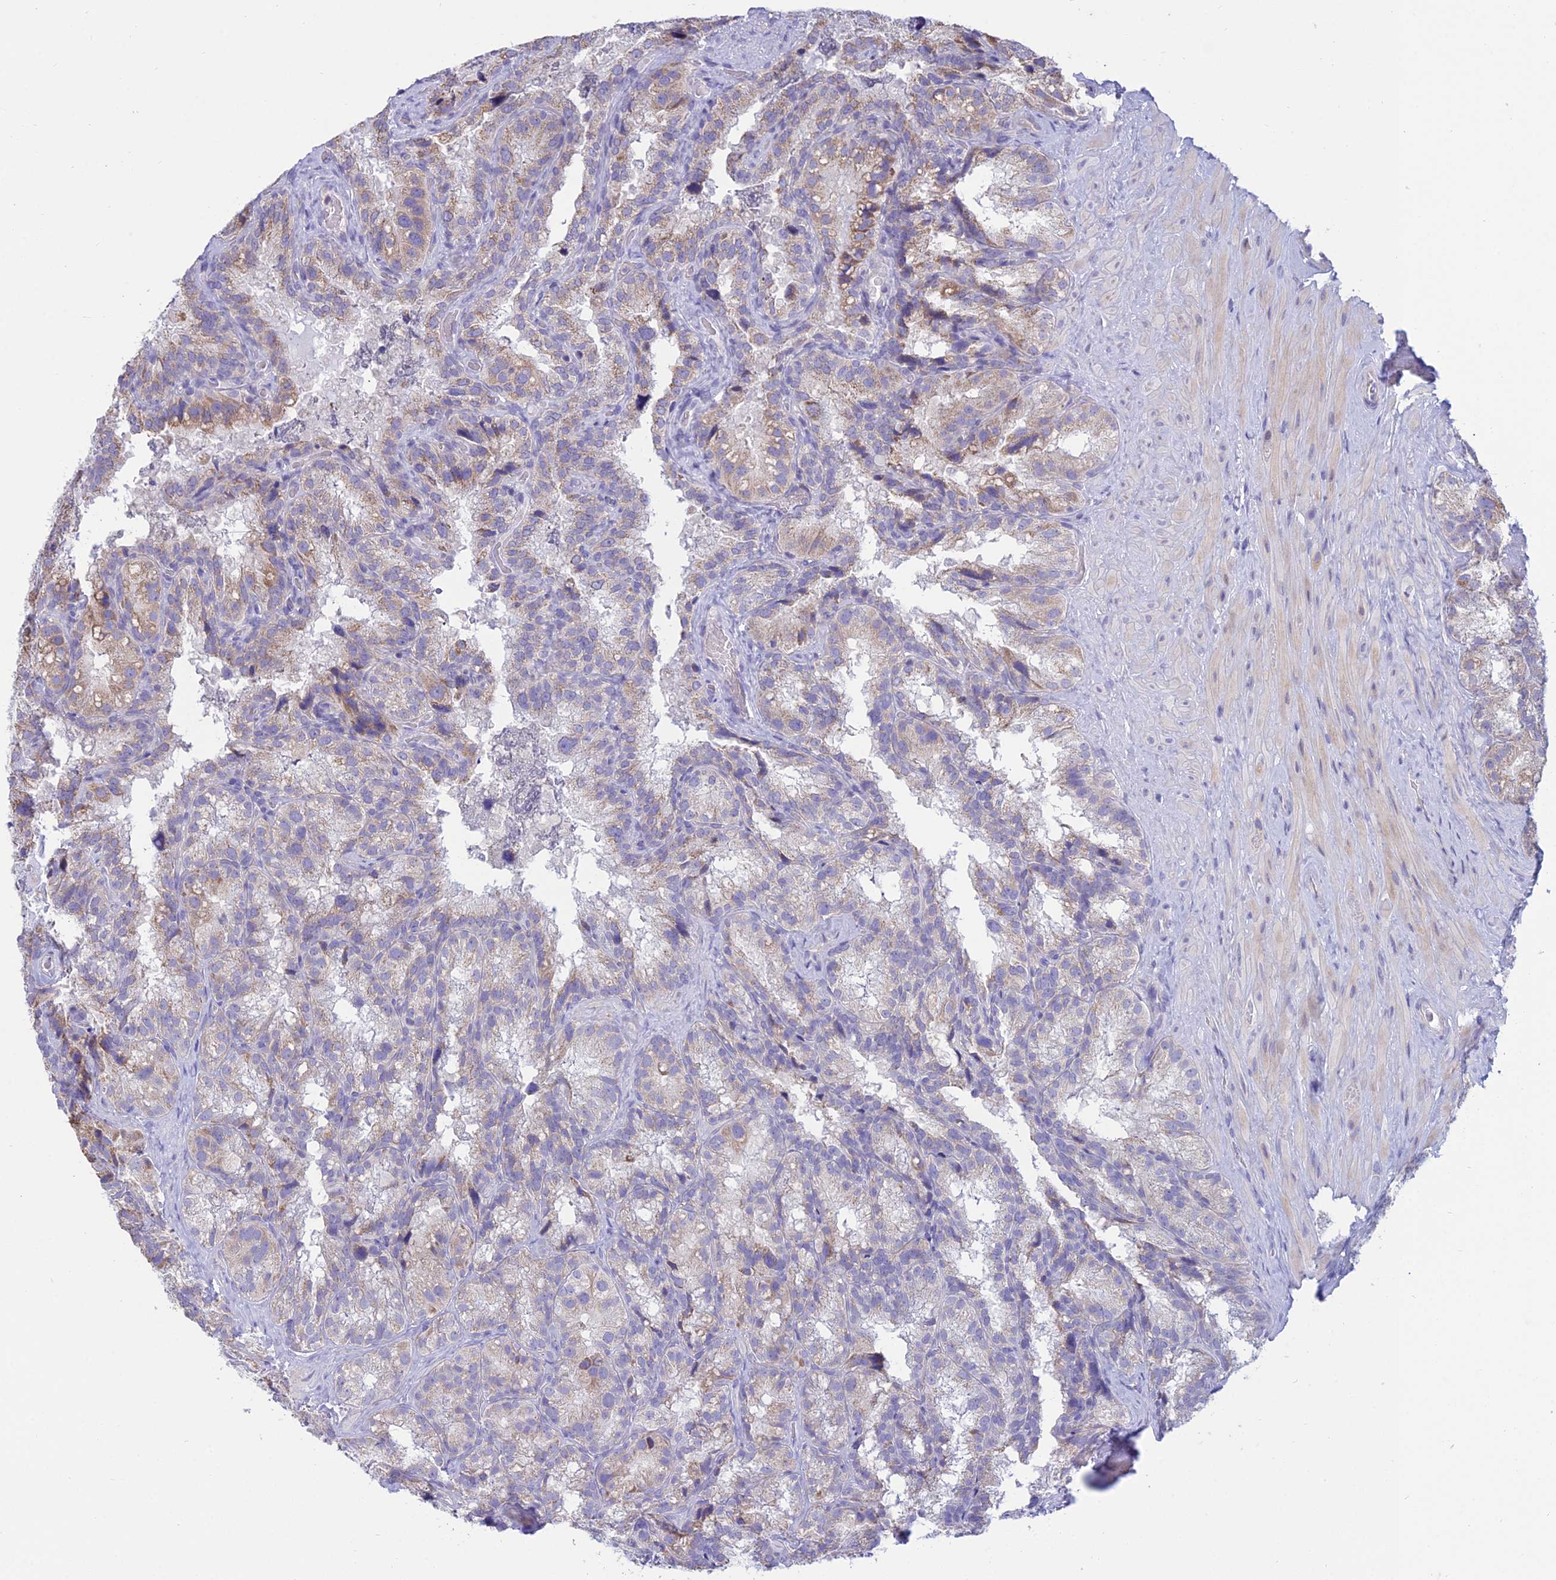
{"staining": {"intensity": "weak", "quantity": "25%-75%", "location": "cytoplasmic/membranous"}, "tissue": "seminal vesicle", "cell_type": "Glandular cells", "image_type": "normal", "snomed": [{"axis": "morphology", "description": "Normal tissue, NOS"}, {"axis": "topography", "description": "Seminal veicle"}], "caption": "Immunohistochemistry (IHC) staining of benign seminal vesicle, which shows low levels of weak cytoplasmic/membranous positivity in about 25%-75% of glandular cells indicating weak cytoplasmic/membranous protein expression. The staining was performed using DAB (brown) for protein detection and nuclei were counterstained in hematoxylin (blue).", "gene": "CFAP206", "patient": {"sex": "male", "age": 58}}